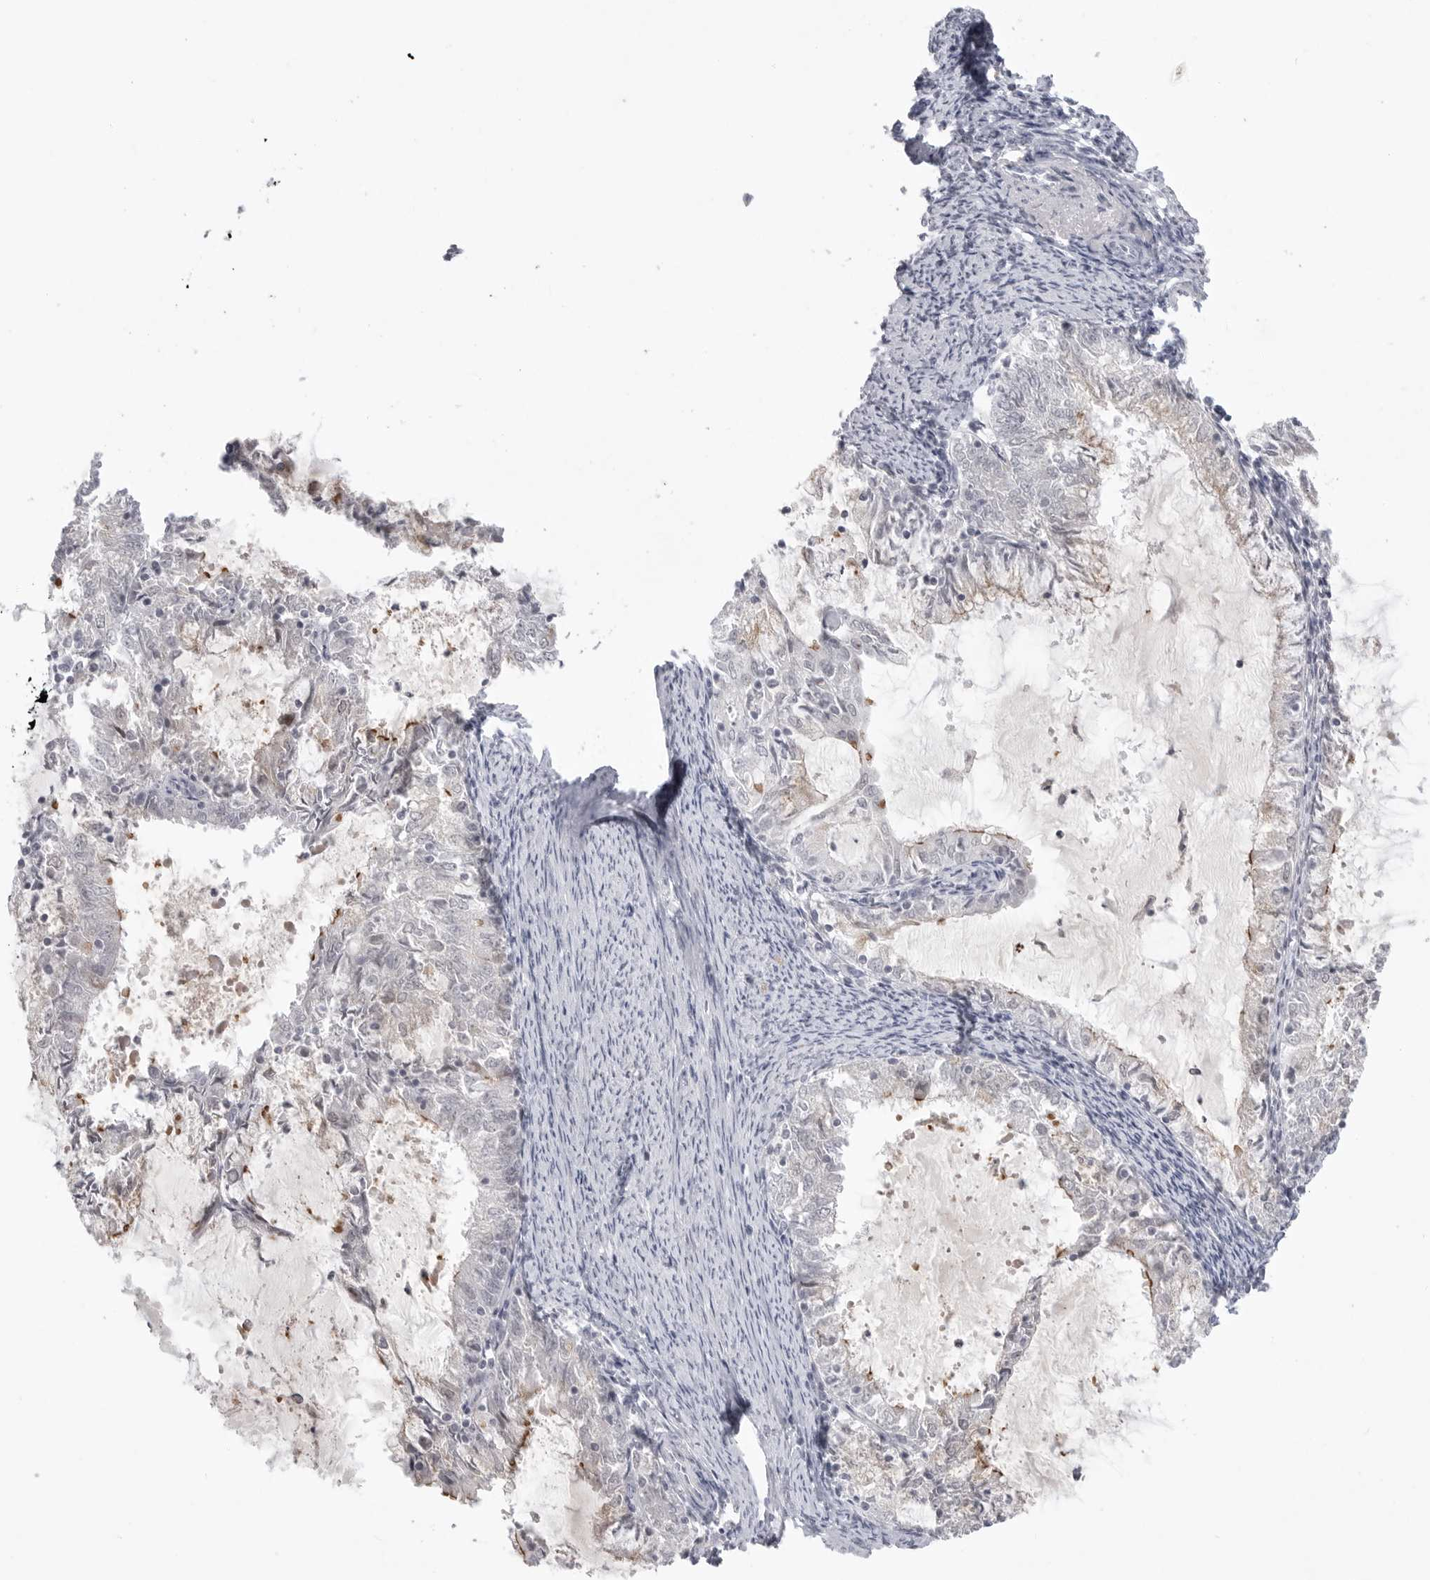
{"staining": {"intensity": "moderate", "quantity": "<25%", "location": "cytoplasmic/membranous"}, "tissue": "endometrial cancer", "cell_type": "Tumor cells", "image_type": "cancer", "snomed": [{"axis": "morphology", "description": "Adenocarcinoma, NOS"}, {"axis": "topography", "description": "Endometrium"}], "caption": "A histopathology image showing moderate cytoplasmic/membranous expression in about <25% of tumor cells in endometrial cancer, as visualized by brown immunohistochemical staining.", "gene": "TCTN3", "patient": {"sex": "female", "age": 57}}